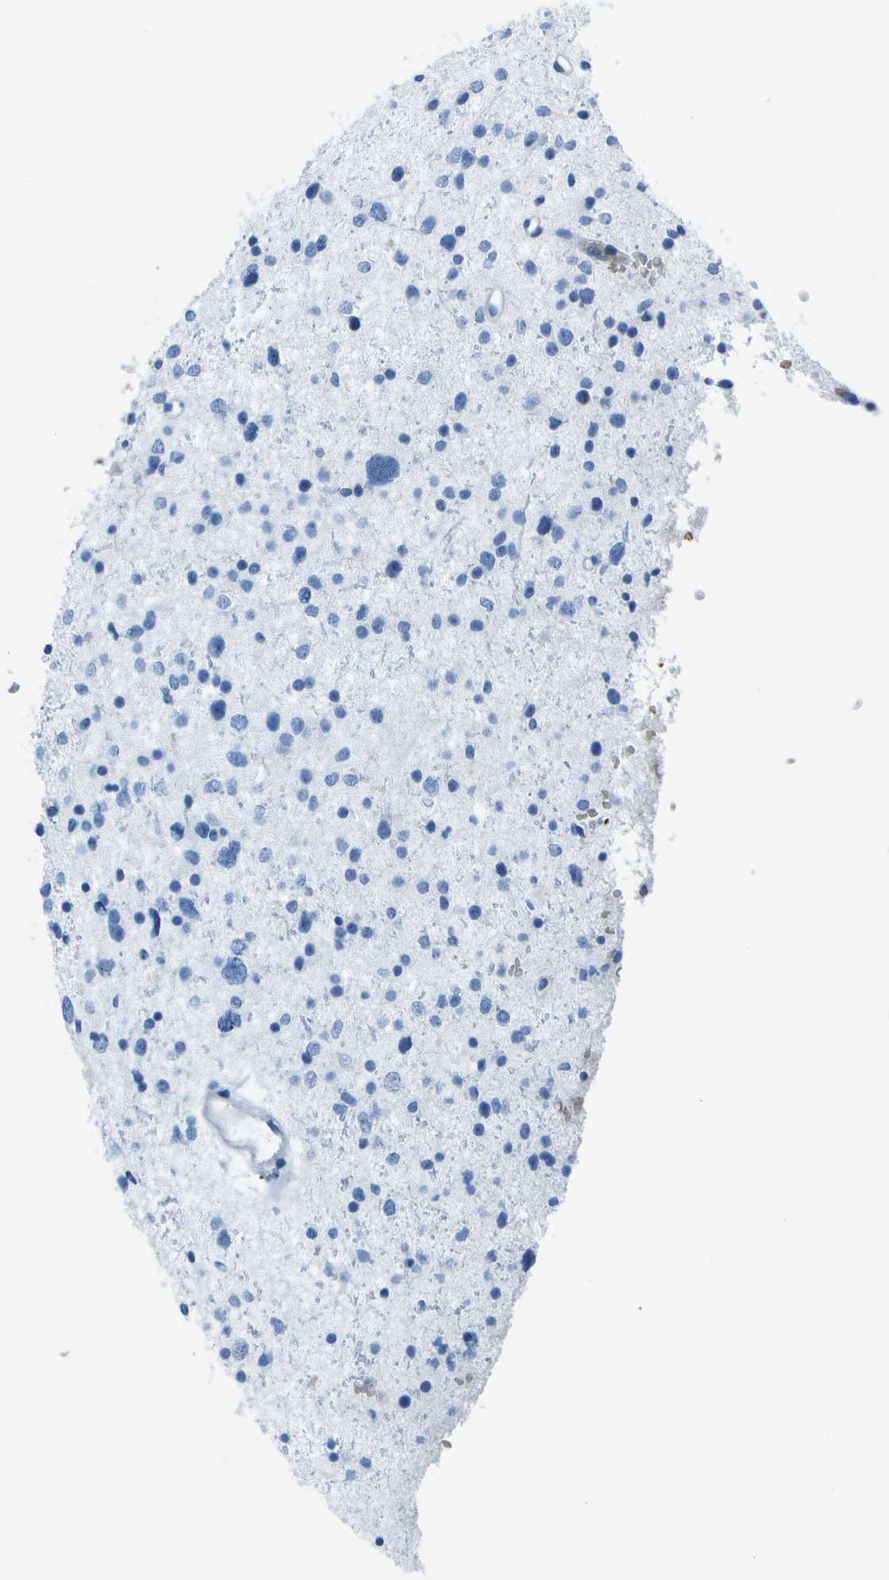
{"staining": {"intensity": "negative", "quantity": "none", "location": "none"}, "tissue": "glioma", "cell_type": "Tumor cells", "image_type": "cancer", "snomed": [{"axis": "morphology", "description": "Glioma, malignant, Low grade"}, {"axis": "topography", "description": "Brain"}], "caption": "The micrograph shows no staining of tumor cells in low-grade glioma (malignant).", "gene": "ASL", "patient": {"sex": "female", "age": 37}}